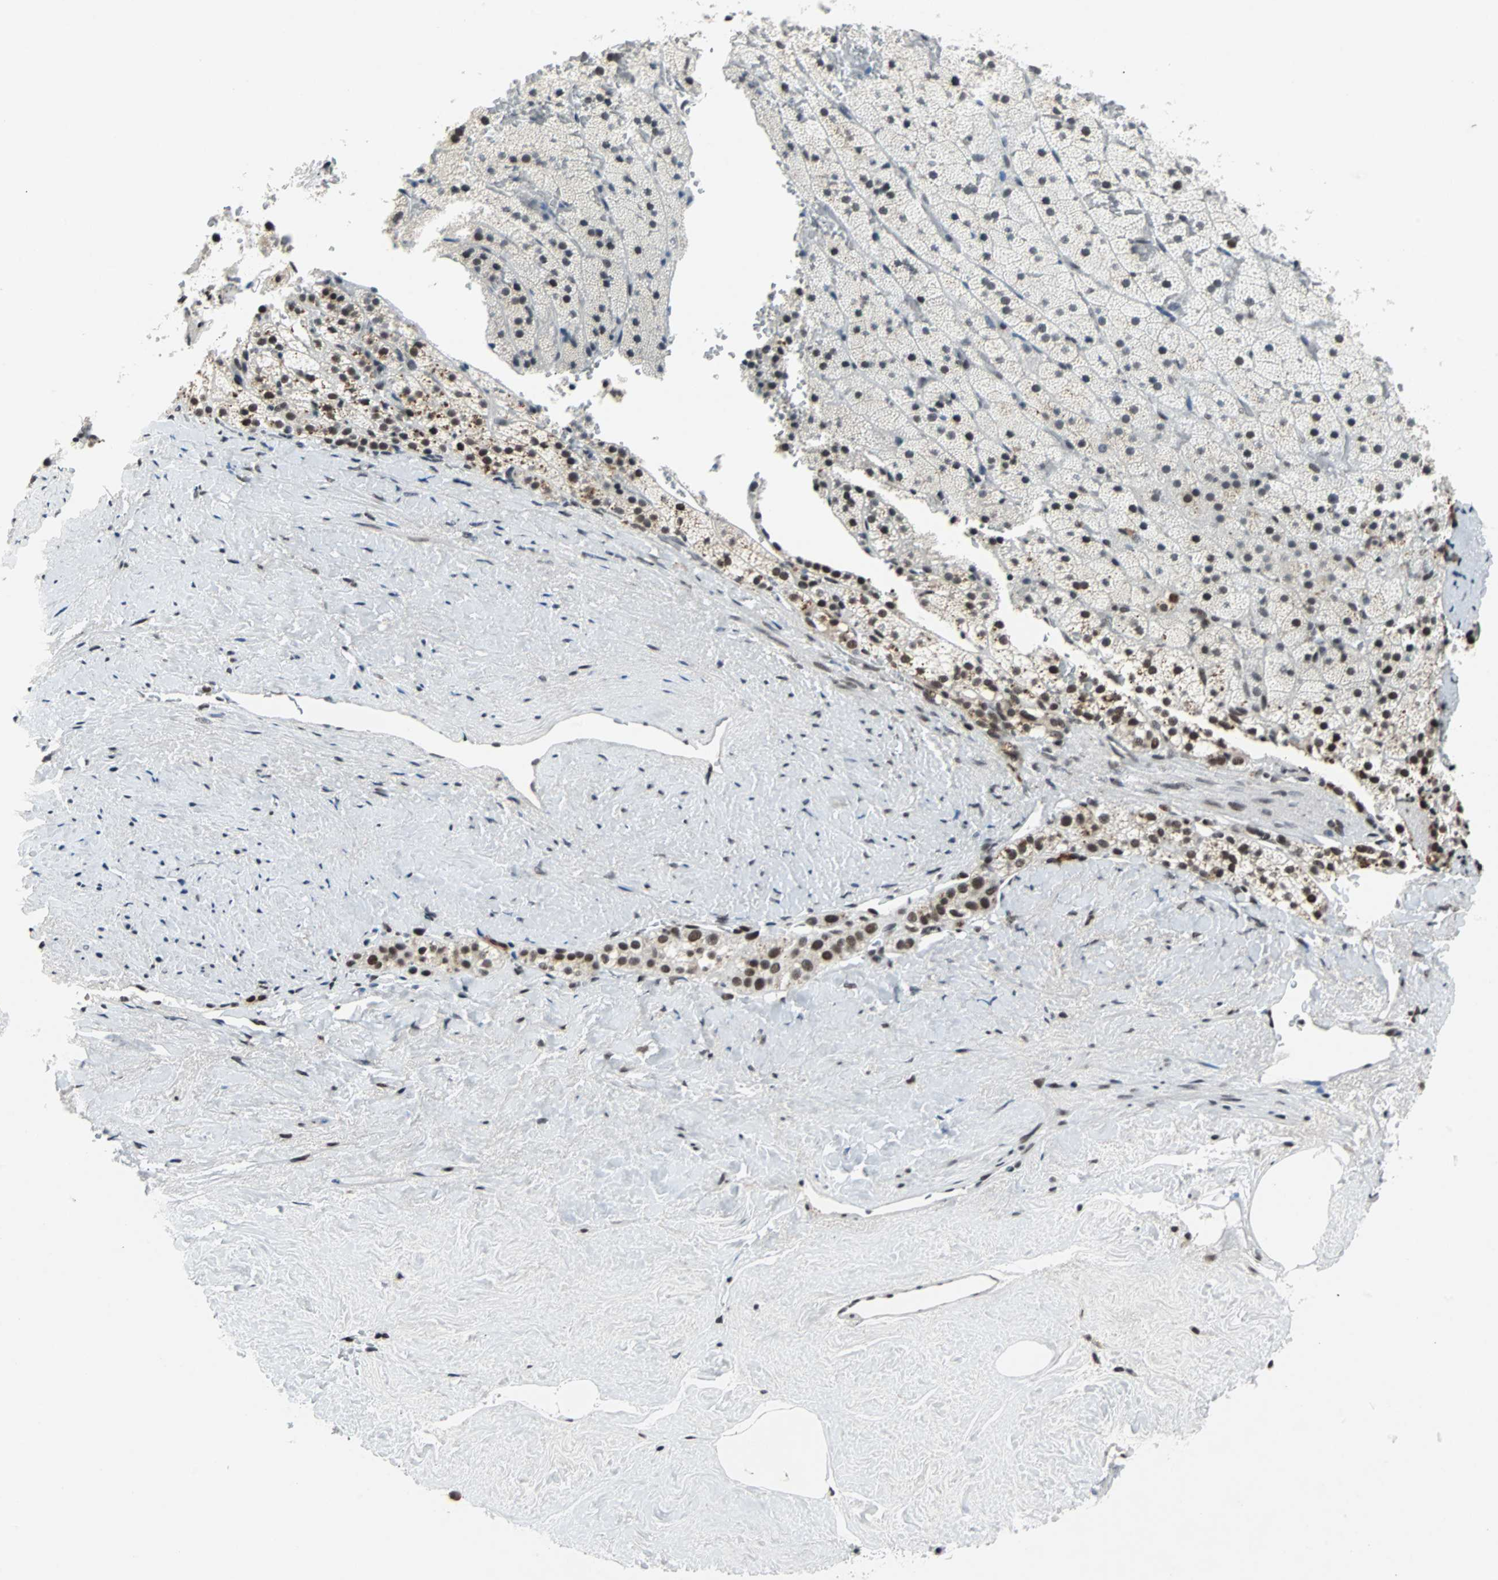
{"staining": {"intensity": "moderate", "quantity": "25%-75%", "location": "cytoplasmic/membranous,nuclear"}, "tissue": "adrenal gland", "cell_type": "Glandular cells", "image_type": "normal", "snomed": [{"axis": "morphology", "description": "Normal tissue, NOS"}, {"axis": "topography", "description": "Adrenal gland"}], "caption": "Immunohistochemical staining of normal human adrenal gland shows medium levels of moderate cytoplasmic/membranous,nuclear staining in about 25%-75% of glandular cells. Immunohistochemistry (ihc) stains the protein of interest in brown and the nuclei are stained blue.", "gene": "GATAD2A", "patient": {"sex": "male", "age": 35}}